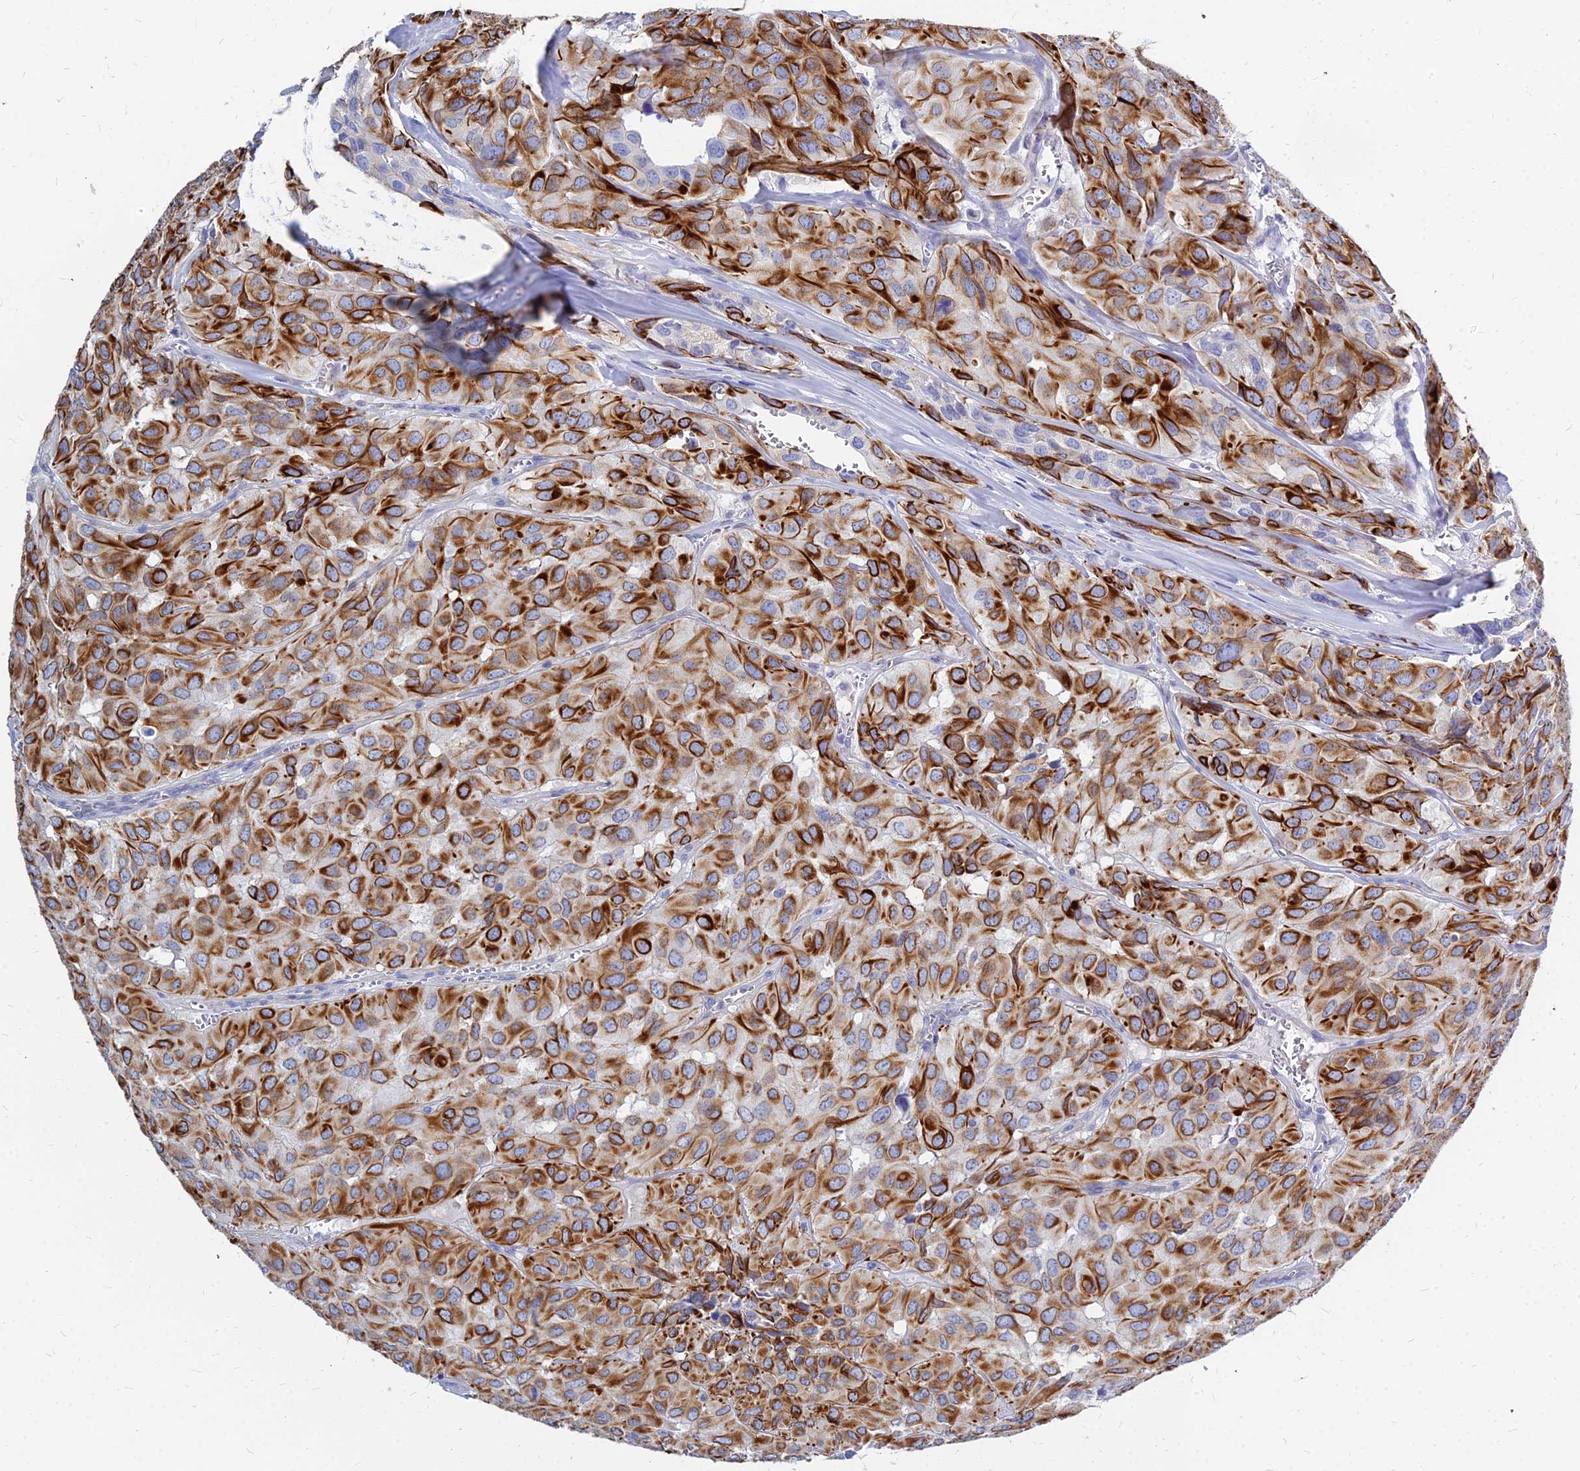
{"staining": {"intensity": "strong", "quantity": ">75%", "location": "cytoplasmic/membranous"}, "tissue": "head and neck cancer", "cell_type": "Tumor cells", "image_type": "cancer", "snomed": [{"axis": "morphology", "description": "Adenocarcinoma, NOS"}, {"axis": "topography", "description": "Salivary gland, NOS"}, {"axis": "topography", "description": "Head-Neck"}], "caption": "Protein staining reveals strong cytoplasmic/membranous expression in approximately >75% of tumor cells in head and neck cancer (adenocarcinoma).", "gene": "ZNF552", "patient": {"sex": "female", "age": 76}}